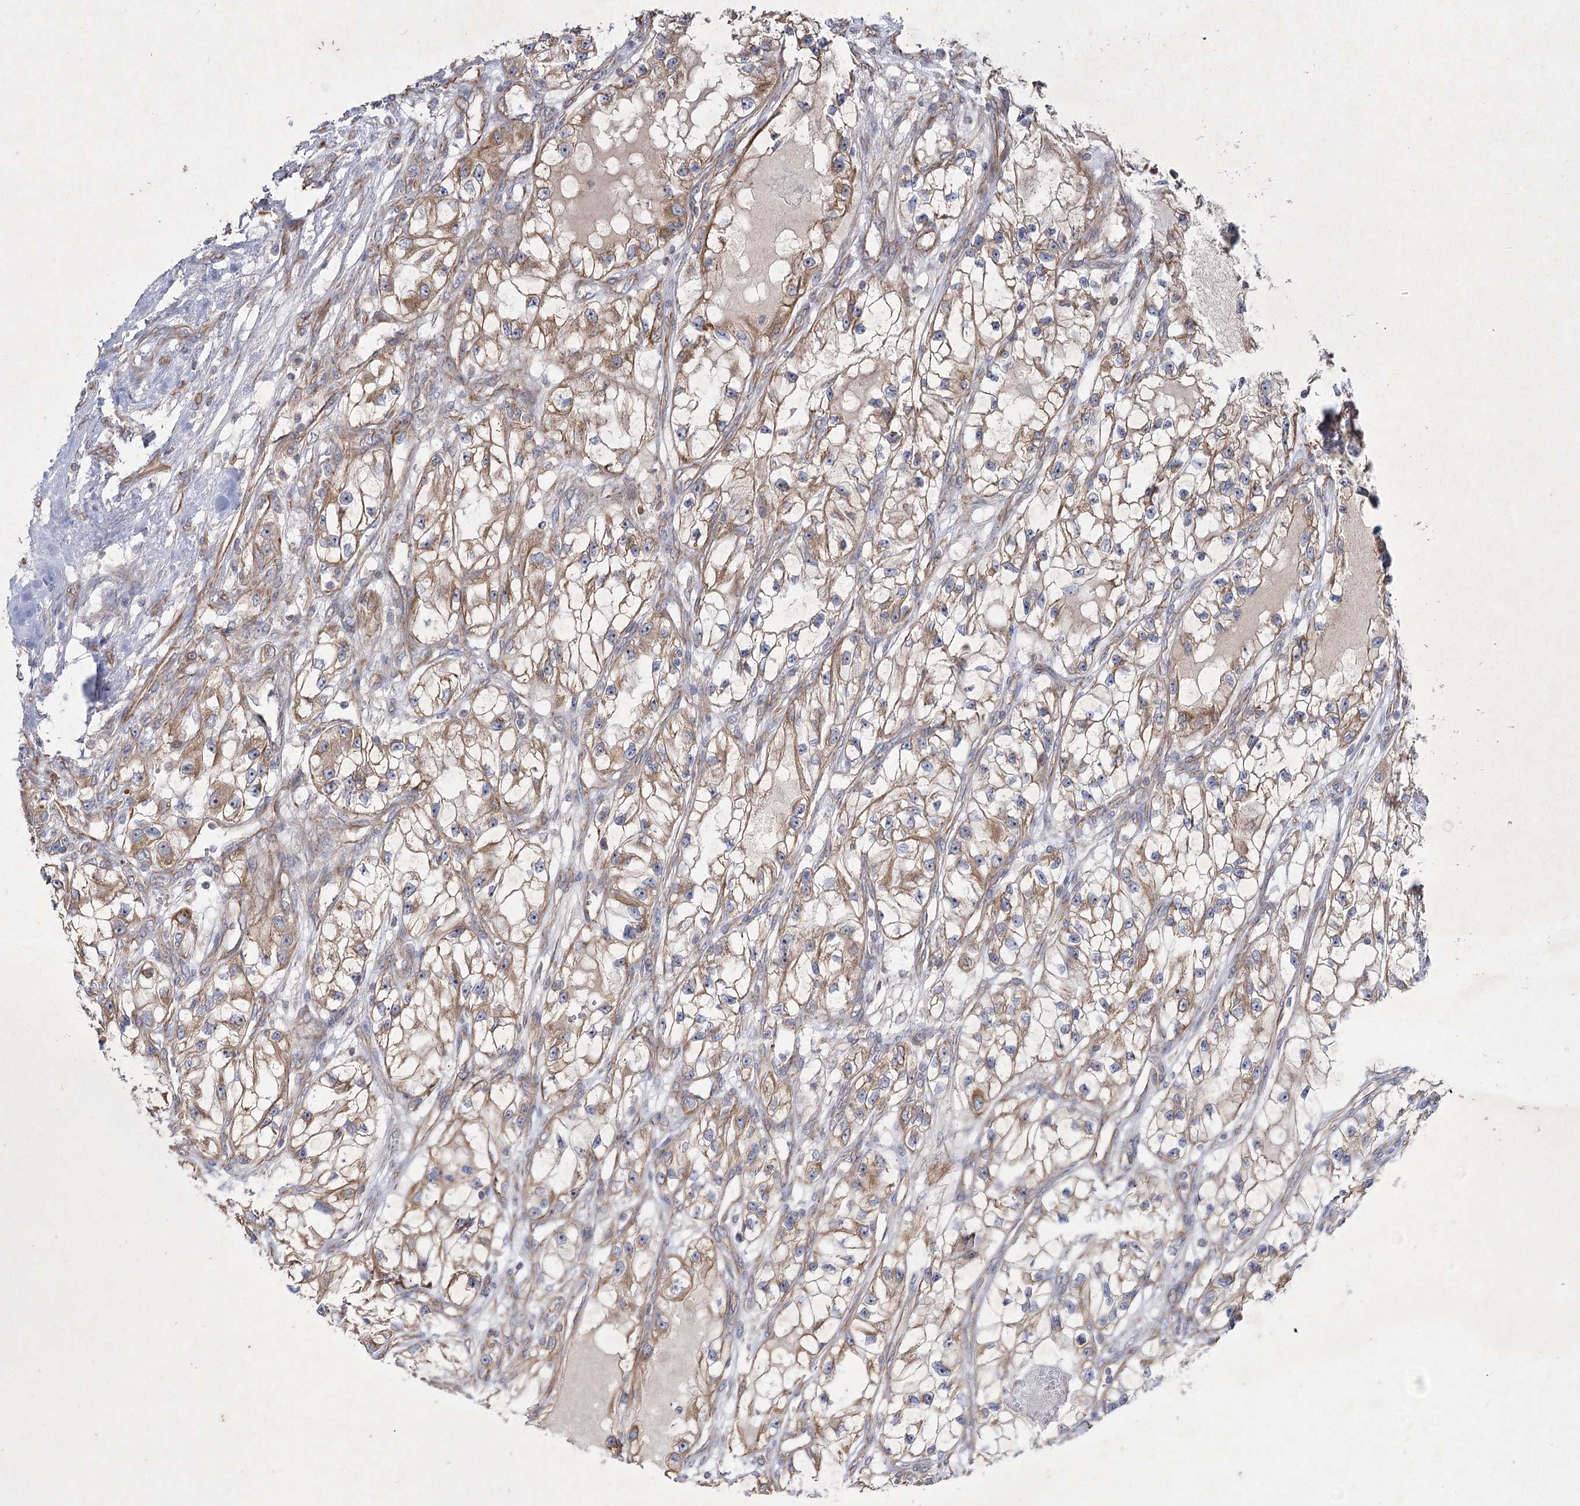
{"staining": {"intensity": "moderate", "quantity": ">75%", "location": "cytoplasmic/membranous"}, "tissue": "renal cancer", "cell_type": "Tumor cells", "image_type": "cancer", "snomed": [{"axis": "morphology", "description": "Adenocarcinoma, NOS"}, {"axis": "topography", "description": "Kidney"}], "caption": "About >75% of tumor cells in human renal cancer exhibit moderate cytoplasmic/membranous protein staining as visualized by brown immunohistochemical staining.", "gene": "KIAA0825", "patient": {"sex": "female", "age": 57}}